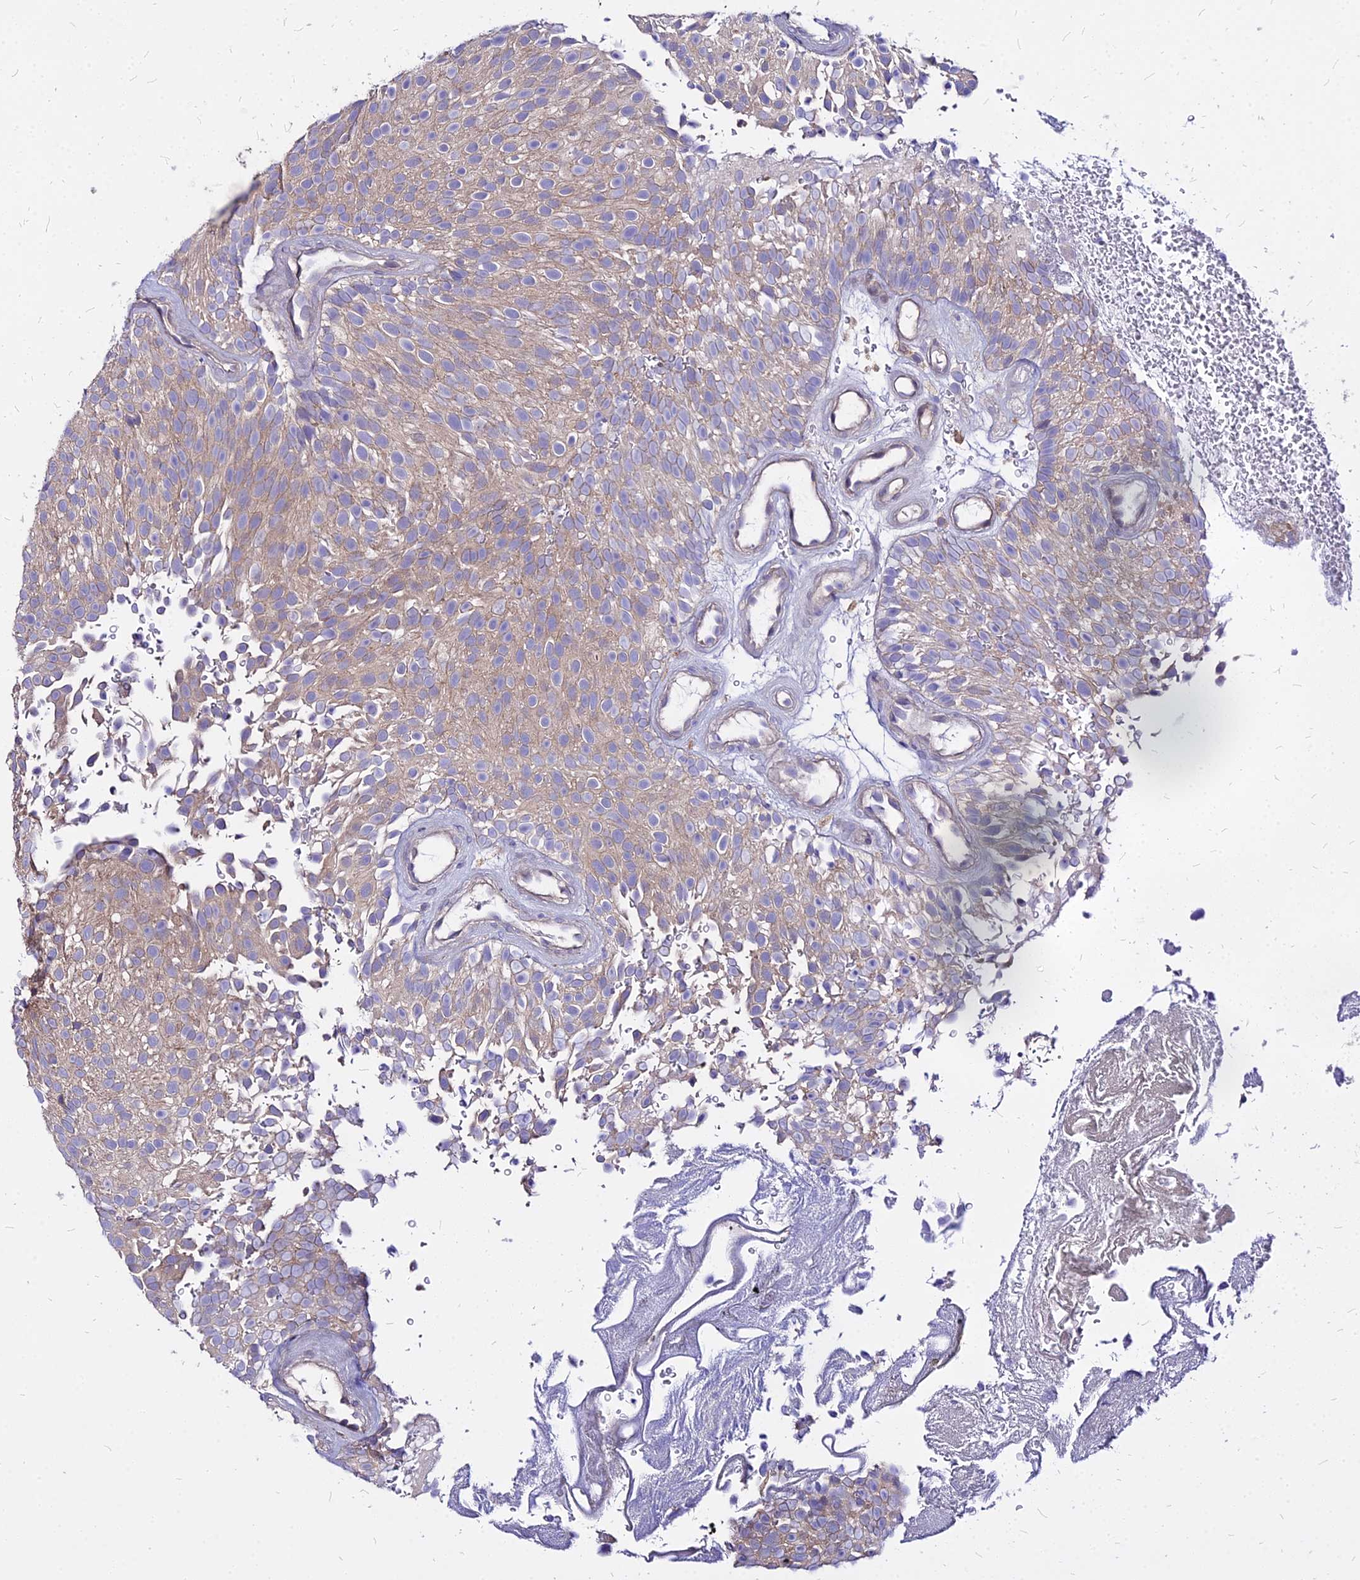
{"staining": {"intensity": "moderate", "quantity": "25%-75%", "location": "cytoplasmic/membranous"}, "tissue": "urothelial cancer", "cell_type": "Tumor cells", "image_type": "cancer", "snomed": [{"axis": "morphology", "description": "Urothelial carcinoma, Low grade"}, {"axis": "topography", "description": "Urinary bladder"}], "caption": "Tumor cells show moderate cytoplasmic/membranous expression in about 25%-75% of cells in urothelial cancer.", "gene": "COMMD10", "patient": {"sex": "male", "age": 78}}